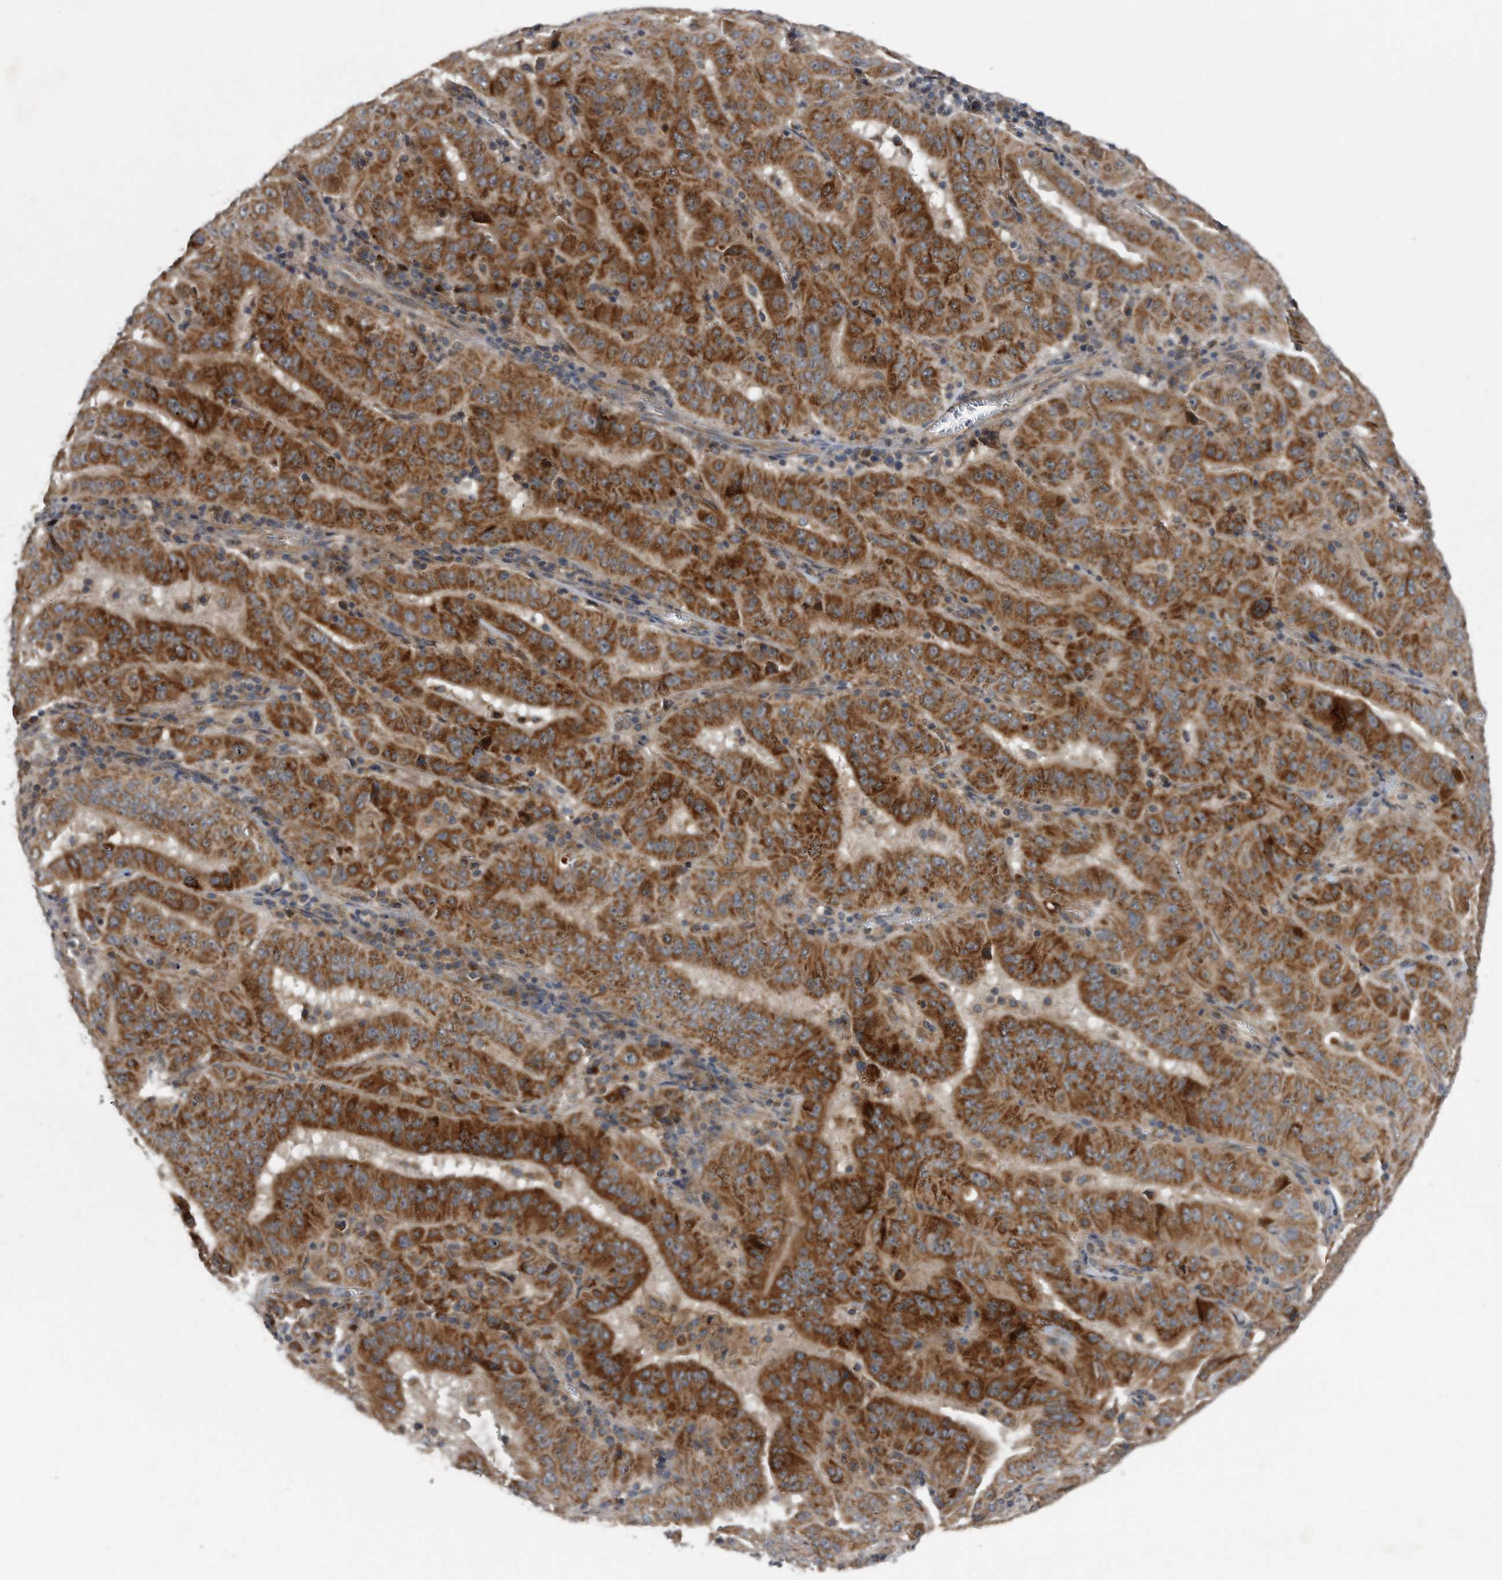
{"staining": {"intensity": "strong", "quantity": ">75%", "location": "cytoplasmic/membranous"}, "tissue": "pancreatic cancer", "cell_type": "Tumor cells", "image_type": "cancer", "snomed": [{"axis": "morphology", "description": "Adenocarcinoma, NOS"}, {"axis": "topography", "description": "Pancreas"}], "caption": "Strong cytoplasmic/membranous staining for a protein is appreciated in approximately >75% of tumor cells of pancreatic cancer using IHC.", "gene": "LYRM4", "patient": {"sex": "male", "age": 63}}